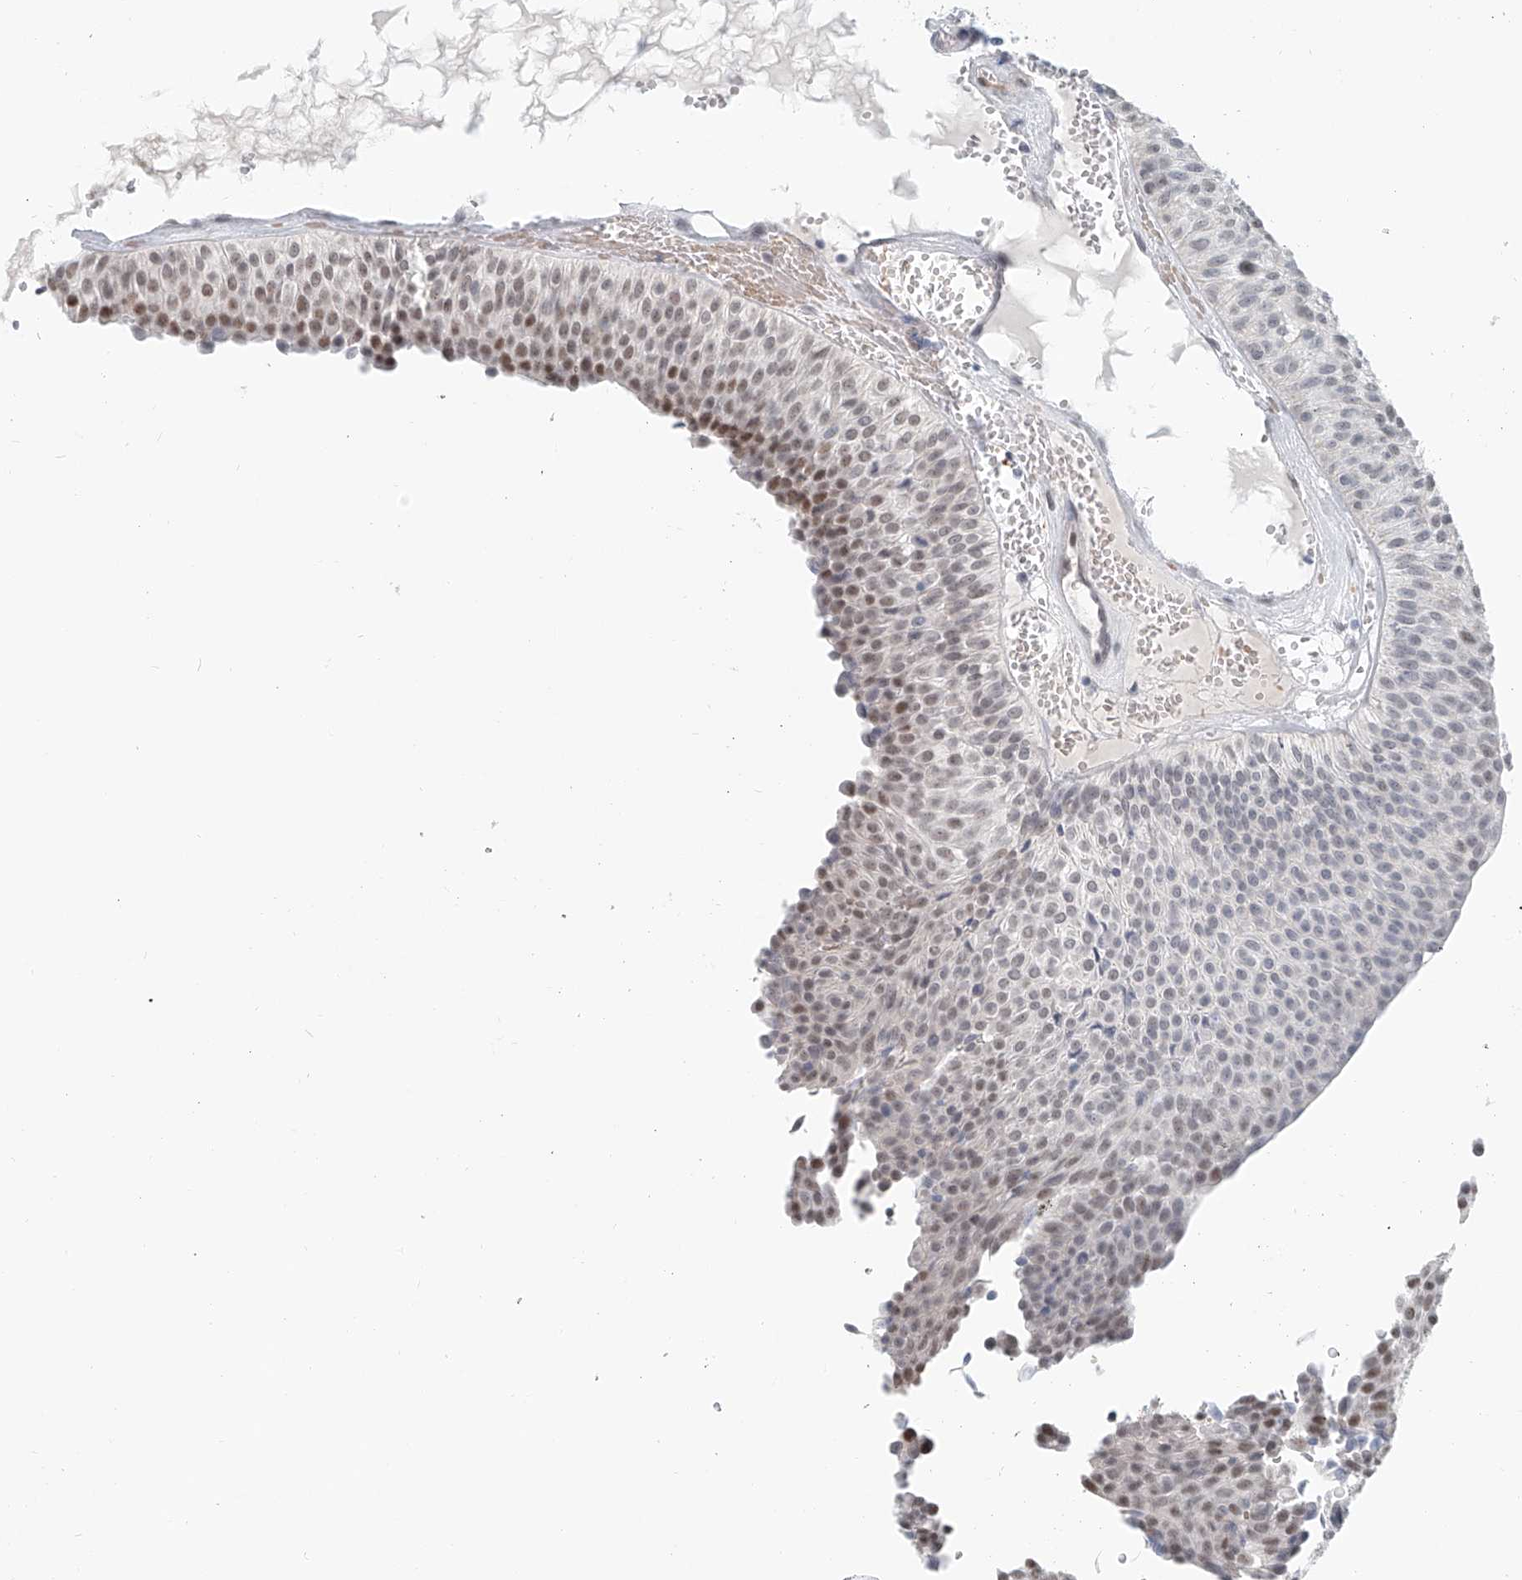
{"staining": {"intensity": "moderate", "quantity": "<25%", "location": "nuclear"}, "tissue": "urothelial cancer", "cell_type": "Tumor cells", "image_type": "cancer", "snomed": [{"axis": "morphology", "description": "Urothelial carcinoma, Low grade"}, {"axis": "topography", "description": "Urinary bladder"}], "caption": "Tumor cells exhibit low levels of moderate nuclear staining in about <25% of cells in human low-grade urothelial carcinoma.", "gene": "SASH1", "patient": {"sex": "male", "age": 78}}